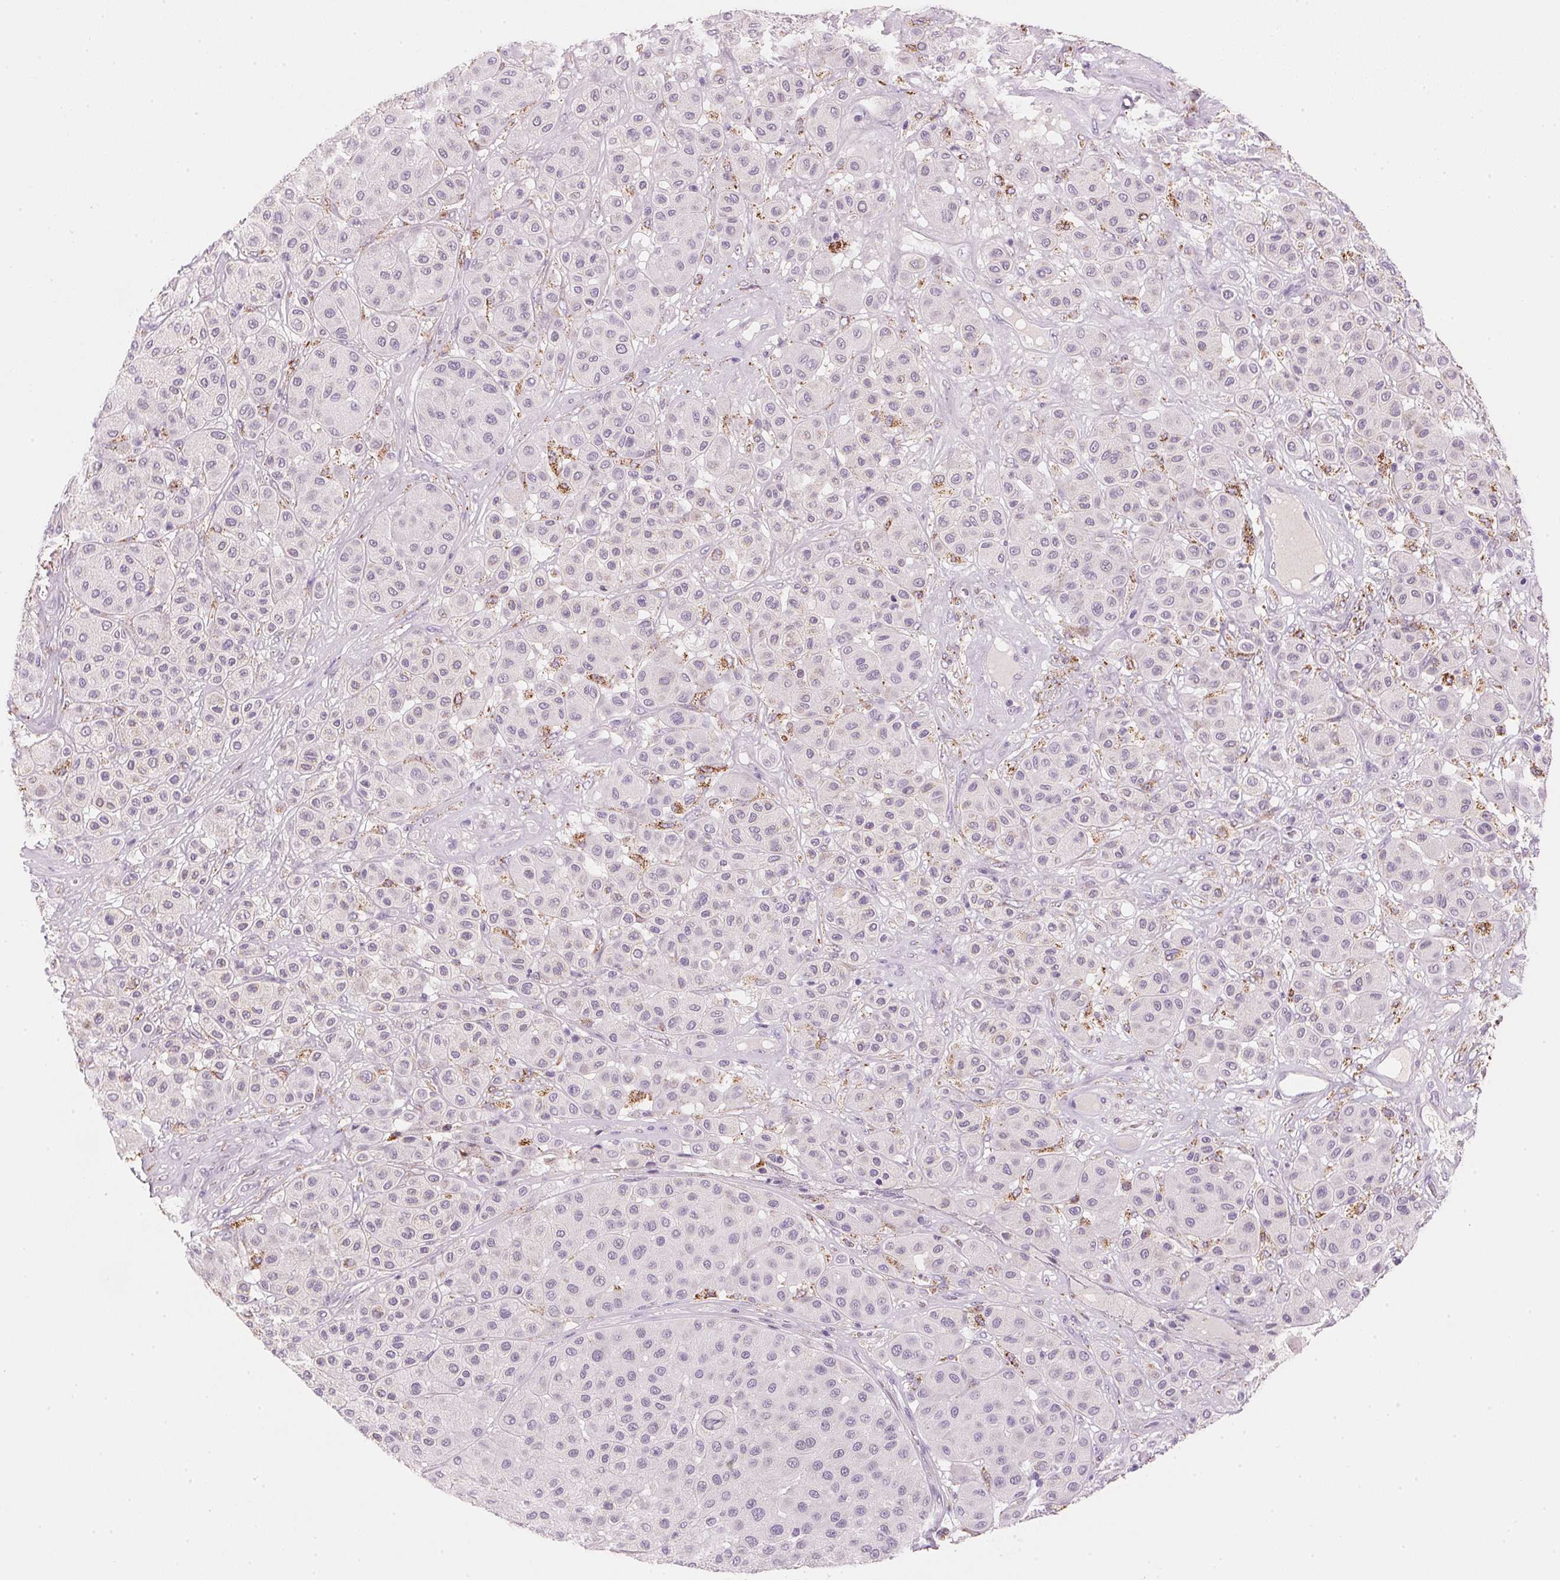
{"staining": {"intensity": "negative", "quantity": "none", "location": "none"}, "tissue": "melanoma", "cell_type": "Tumor cells", "image_type": "cancer", "snomed": [{"axis": "morphology", "description": "Malignant melanoma, Metastatic site"}, {"axis": "topography", "description": "Smooth muscle"}], "caption": "The histopathology image displays no significant expression in tumor cells of melanoma.", "gene": "CYP11B1", "patient": {"sex": "male", "age": 41}}